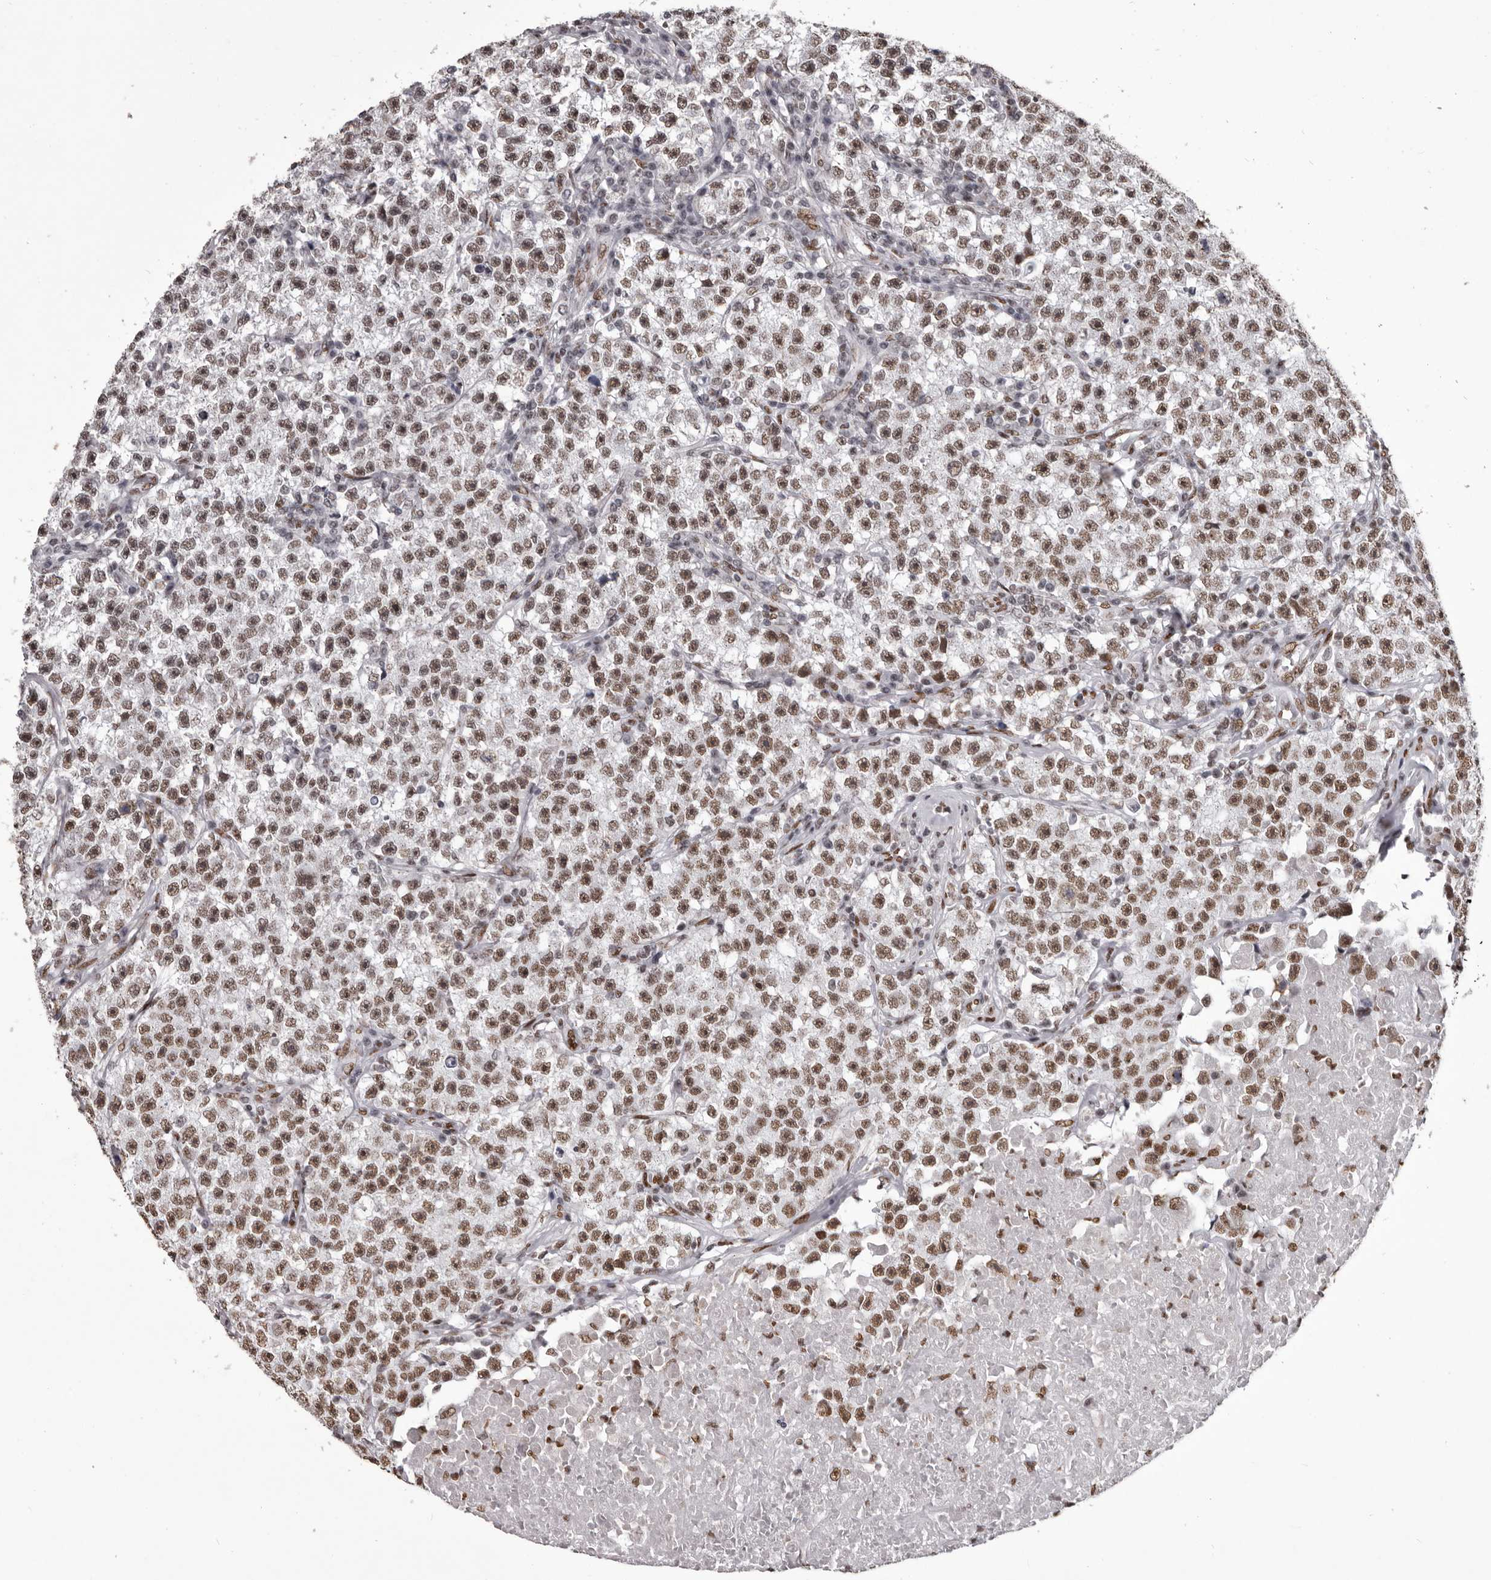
{"staining": {"intensity": "moderate", "quantity": ">75%", "location": "nuclear"}, "tissue": "testis cancer", "cell_type": "Tumor cells", "image_type": "cancer", "snomed": [{"axis": "morphology", "description": "Seminoma, NOS"}, {"axis": "topography", "description": "Testis"}], "caption": "A photomicrograph showing moderate nuclear expression in about >75% of tumor cells in seminoma (testis), as visualized by brown immunohistochemical staining.", "gene": "NUMA1", "patient": {"sex": "male", "age": 22}}